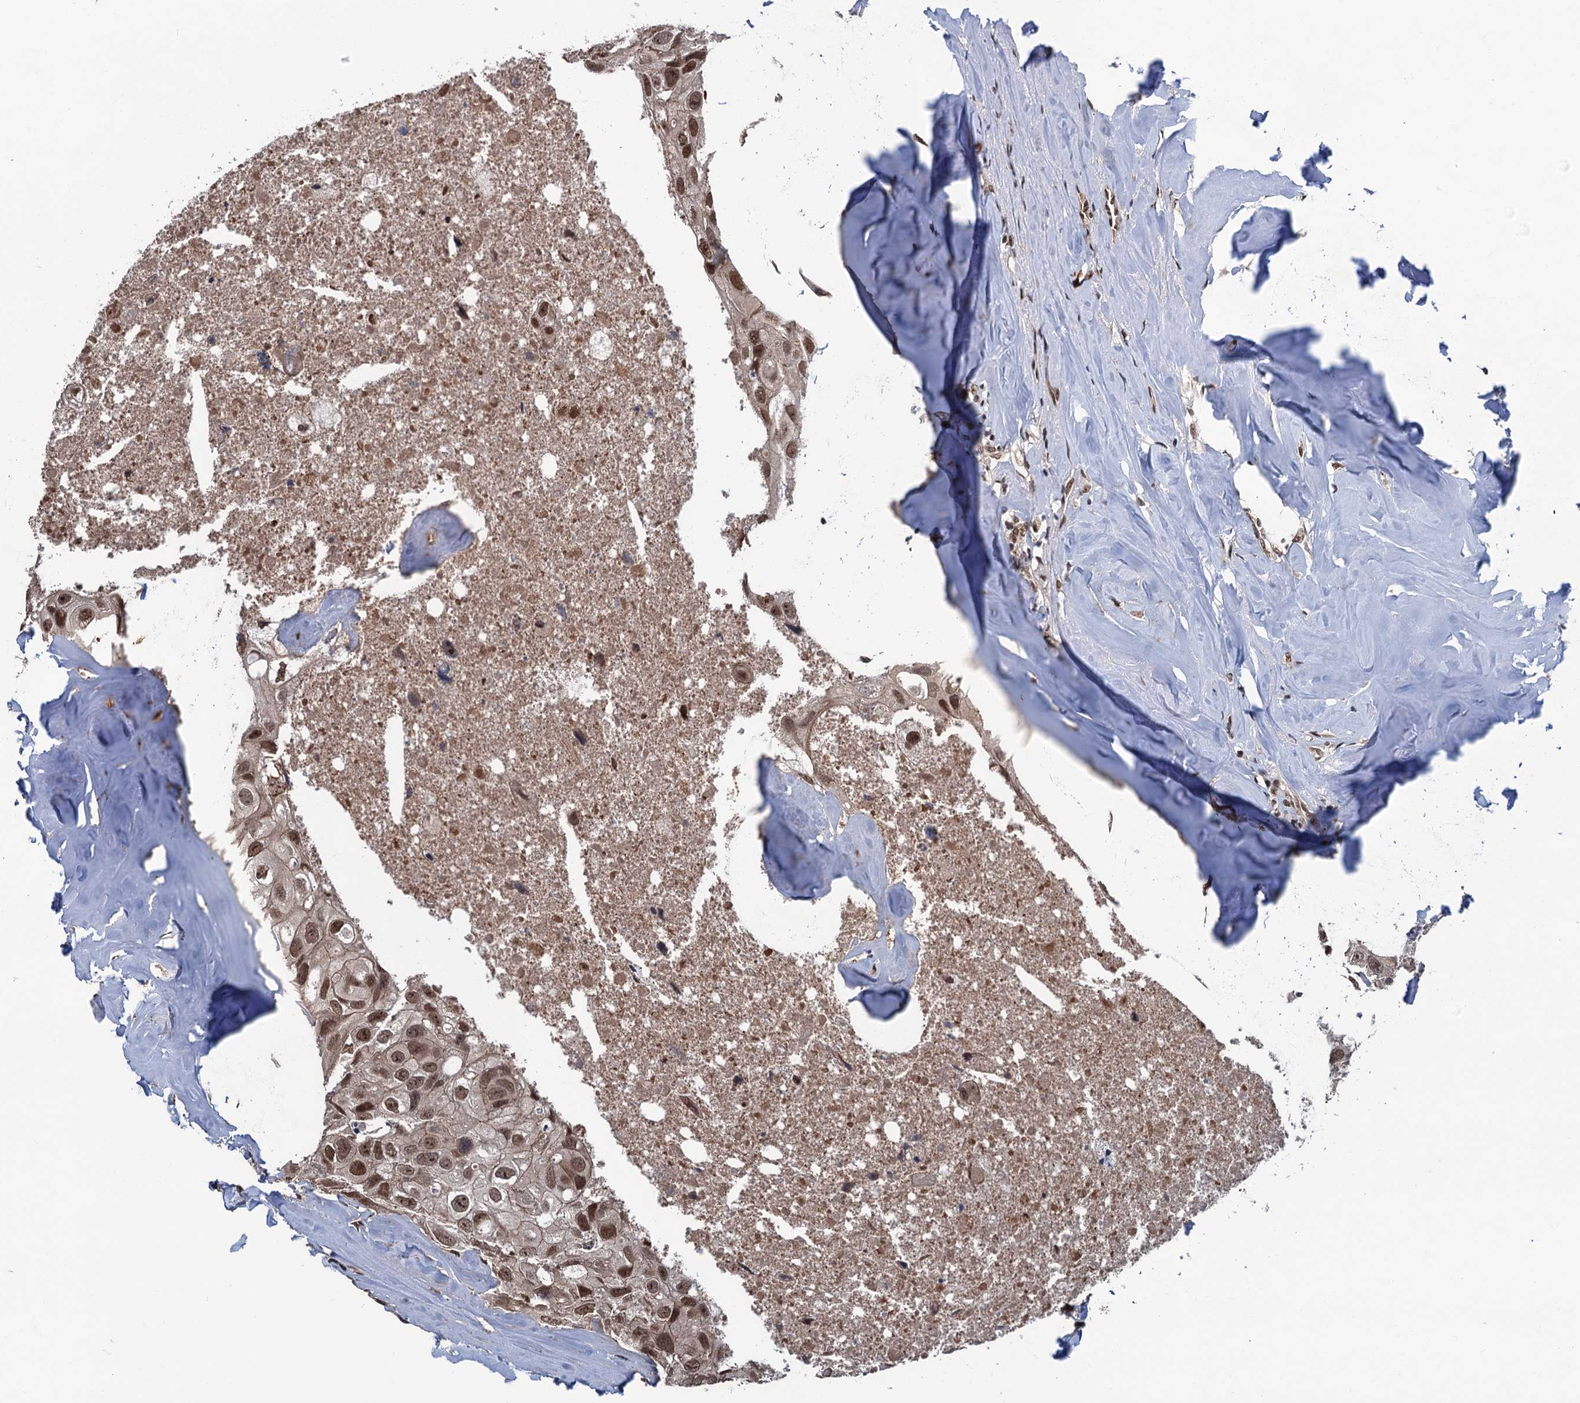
{"staining": {"intensity": "moderate", "quantity": ">75%", "location": "cytoplasmic/membranous,nuclear"}, "tissue": "head and neck cancer", "cell_type": "Tumor cells", "image_type": "cancer", "snomed": [{"axis": "morphology", "description": "Adenocarcinoma, NOS"}, {"axis": "morphology", "description": "Adenocarcinoma, metastatic, NOS"}, {"axis": "topography", "description": "Head-Neck"}], "caption": "The immunohistochemical stain highlights moderate cytoplasmic/membranous and nuclear expression in tumor cells of head and neck cancer tissue. (Brightfield microscopy of DAB IHC at high magnification).", "gene": "RASSF4", "patient": {"sex": "male", "age": 75}}